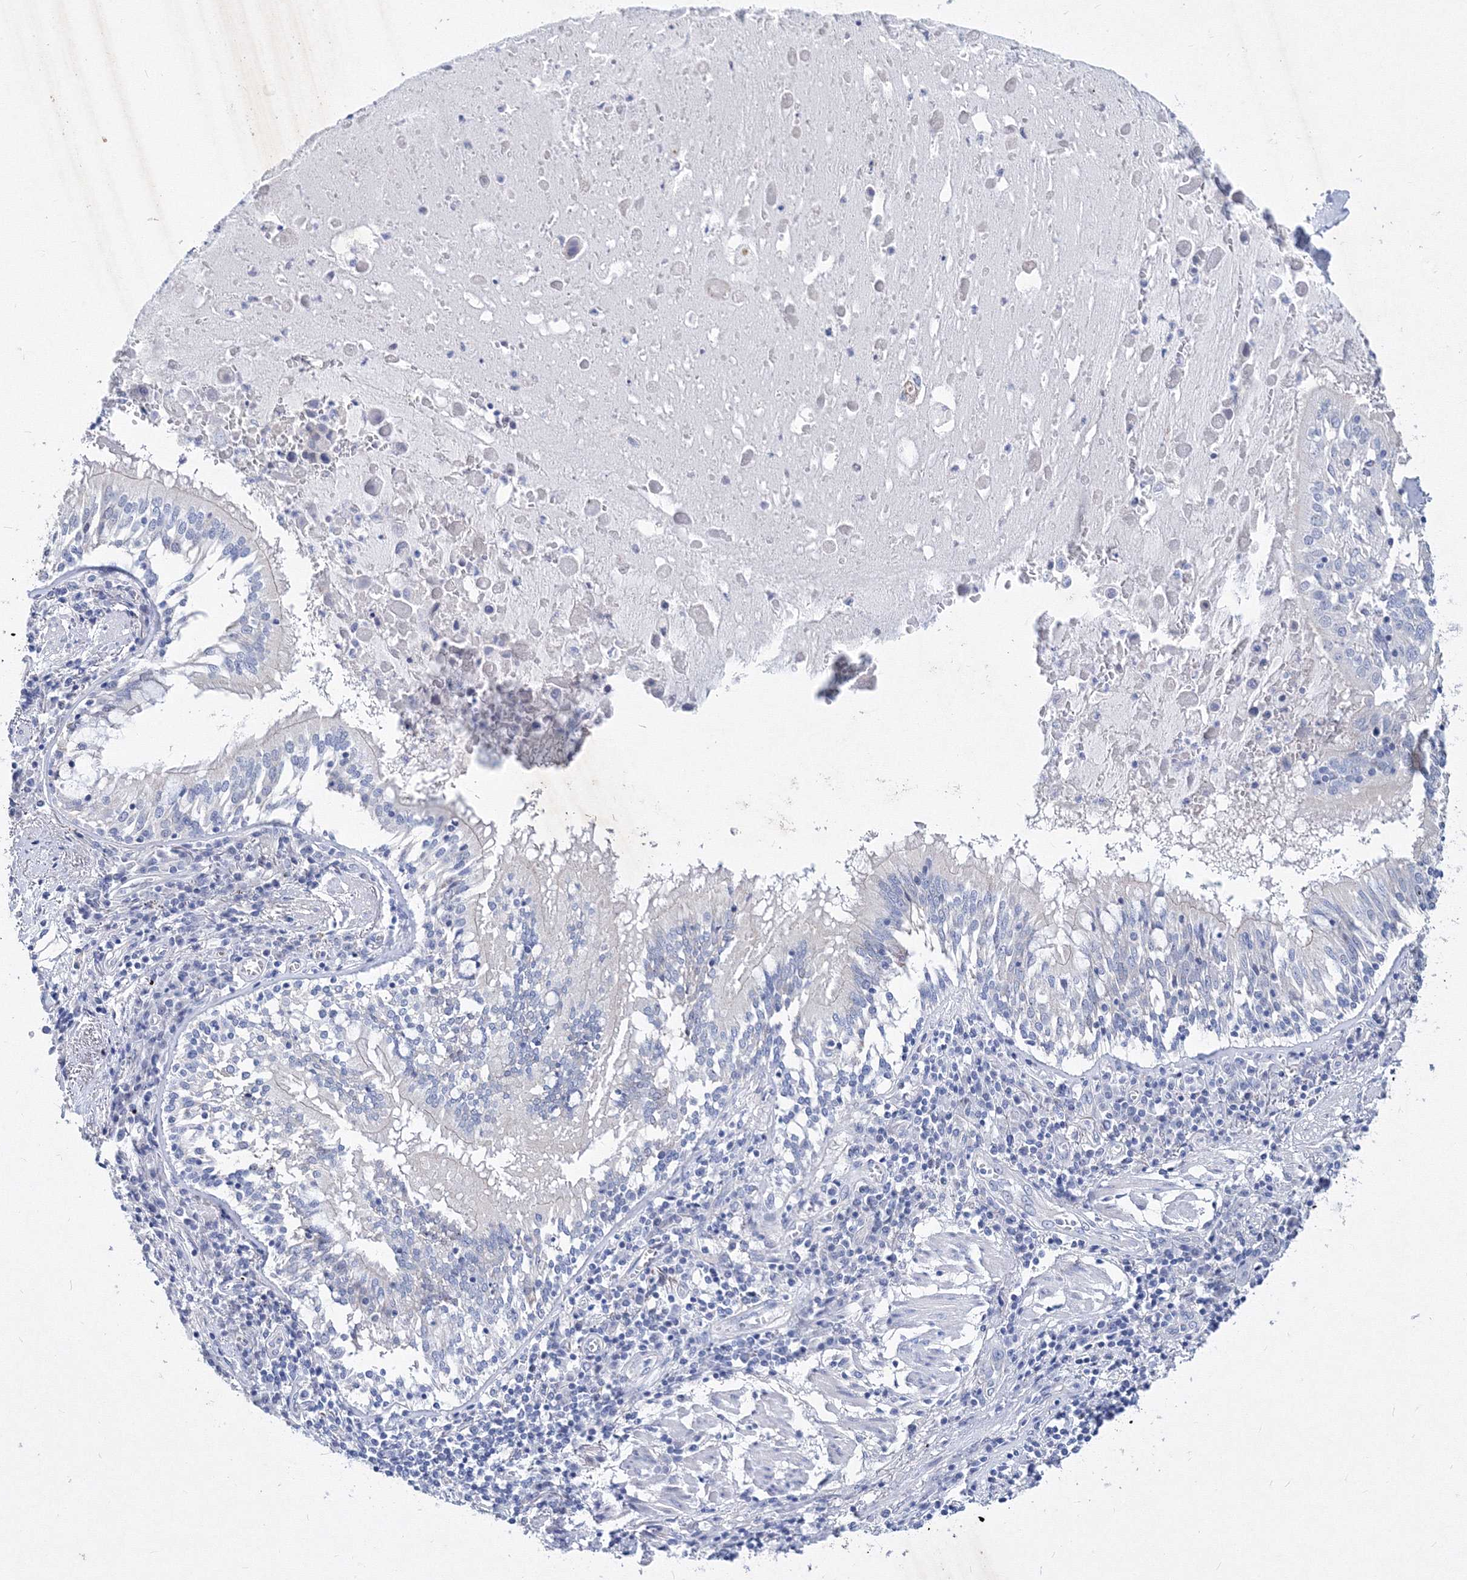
{"staining": {"intensity": "negative", "quantity": "none", "location": "none"}, "tissue": "lung cancer", "cell_type": "Tumor cells", "image_type": "cancer", "snomed": [{"axis": "morphology", "description": "Squamous cell carcinoma, NOS"}, {"axis": "topography", "description": "Lung"}], "caption": "Photomicrograph shows no protein expression in tumor cells of squamous cell carcinoma (lung) tissue.", "gene": "GPN1", "patient": {"sex": "male", "age": 65}}